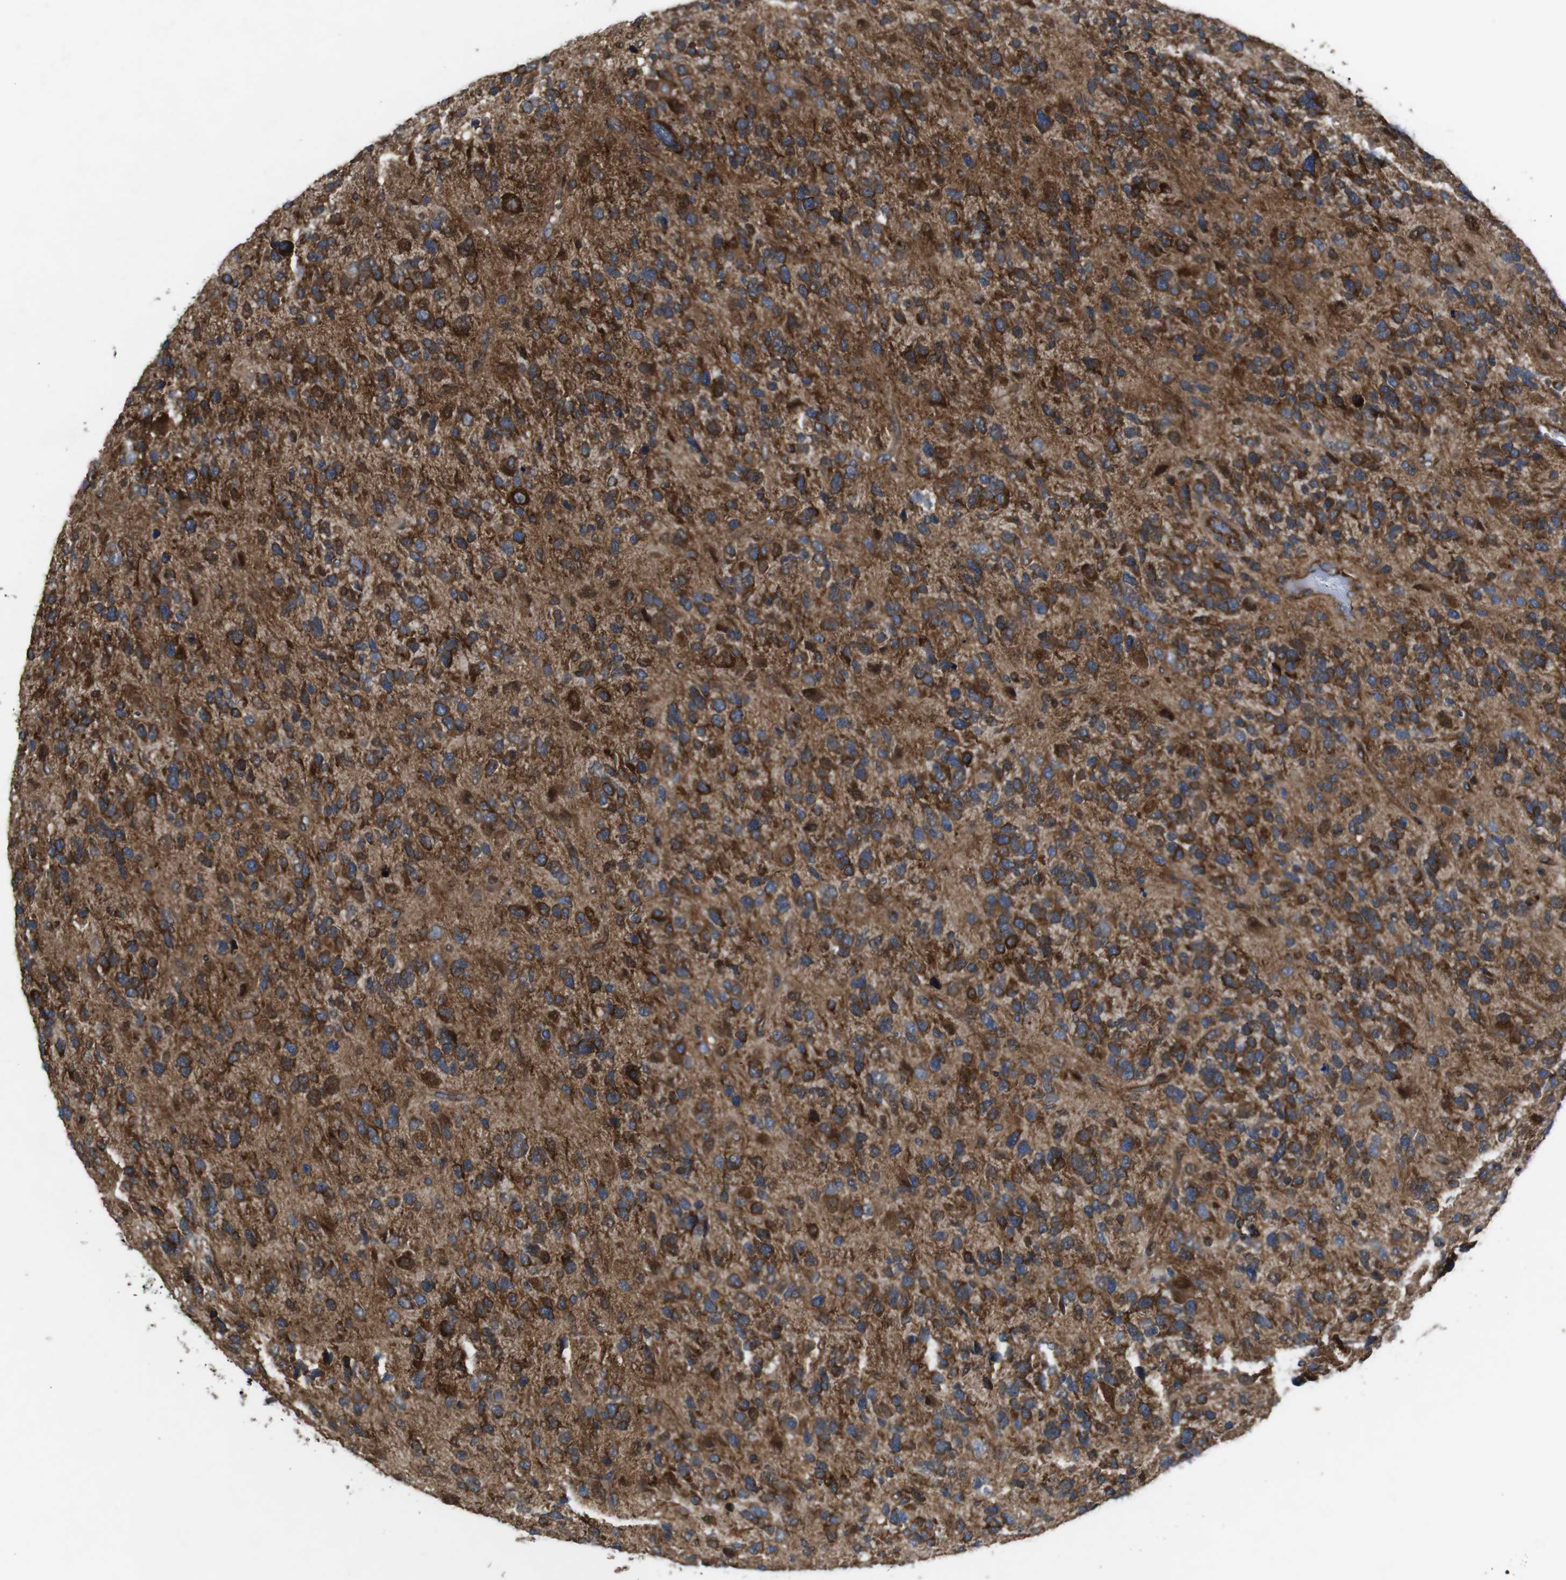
{"staining": {"intensity": "strong", "quantity": ">75%", "location": "cytoplasmic/membranous"}, "tissue": "glioma", "cell_type": "Tumor cells", "image_type": "cancer", "snomed": [{"axis": "morphology", "description": "Glioma, malignant, High grade"}, {"axis": "topography", "description": "Brain"}], "caption": "Immunohistochemical staining of malignant glioma (high-grade) shows high levels of strong cytoplasmic/membranous staining in about >75% of tumor cells.", "gene": "PTGER4", "patient": {"sex": "female", "age": 58}}